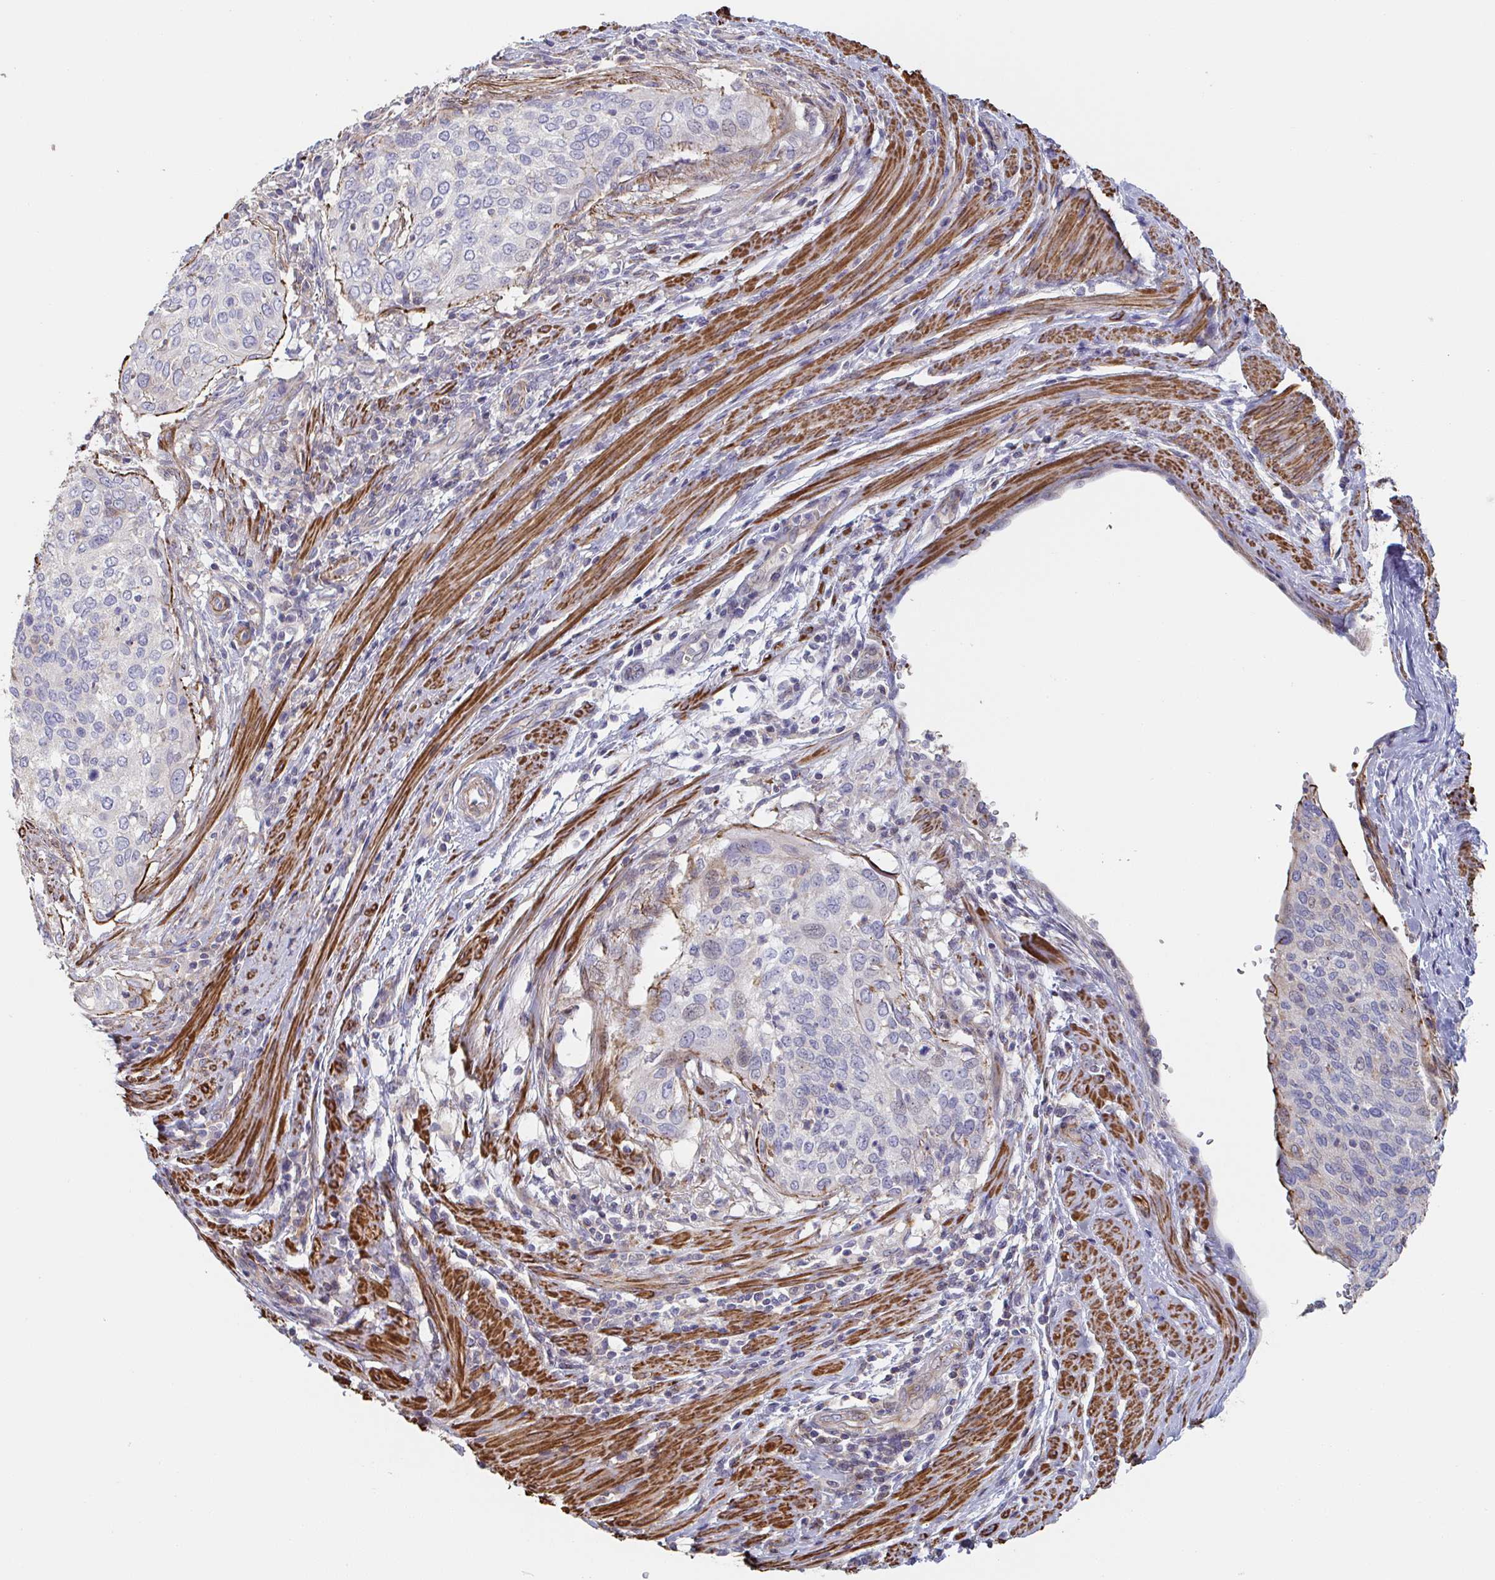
{"staining": {"intensity": "weak", "quantity": "<25%", "location": "cytoplasmic/membranous"}, "tissue": "cervical cancer", "cell_type": "Tumor cells", "image_type": "cancer", "snomed": [{"axis": "morphology", "description": "Squamous cell carcinoma, NOS"}, {"axis": "topography", "description": "Cervix"}], "caption": "High power microscopy image of an immunohistochemistry (IHC) image of squamous cell carcinoma (cervical), revealing no significant staining in tumor cells.", "gene": "FZD2", "patient": {"sex": "female", "age": 38}}